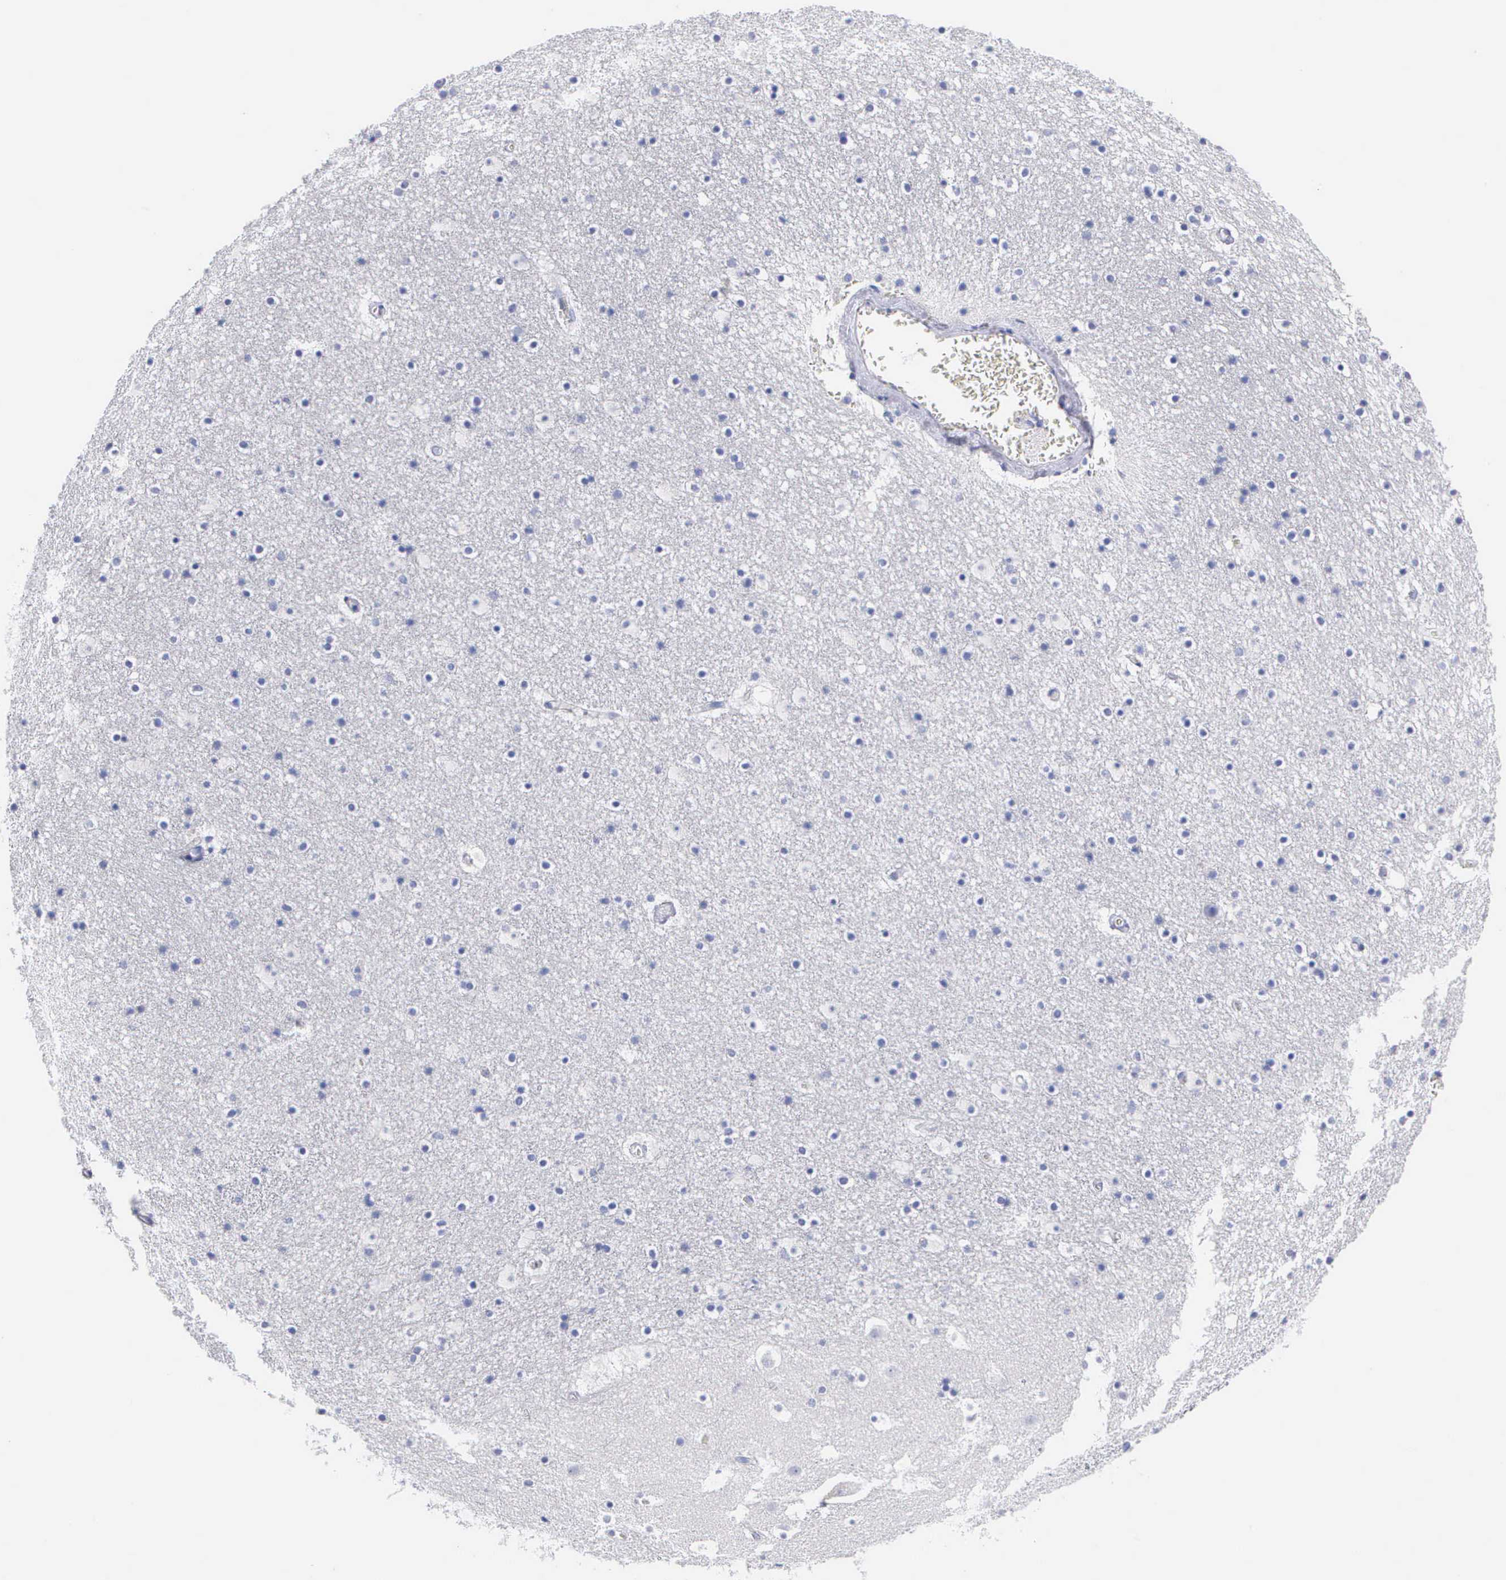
{"staining": {"intensity": "negative", "quantity": "none", "location": "none"}, "tissue": "caudate", "cell_type": "Glial cells", "image_type": "normal", "snomed": [{"axis": "morphology", "description": "Normal tissue, NOS"}, {"axis": "topography", "description": "Lateral ventricle wall"}], "caption": "Immunohistochemical staining of unremarkable human caudate reveals no significant expression in glial cells.", "gene": "CTSL", "patient": {"sex": "male", "age": 45}}